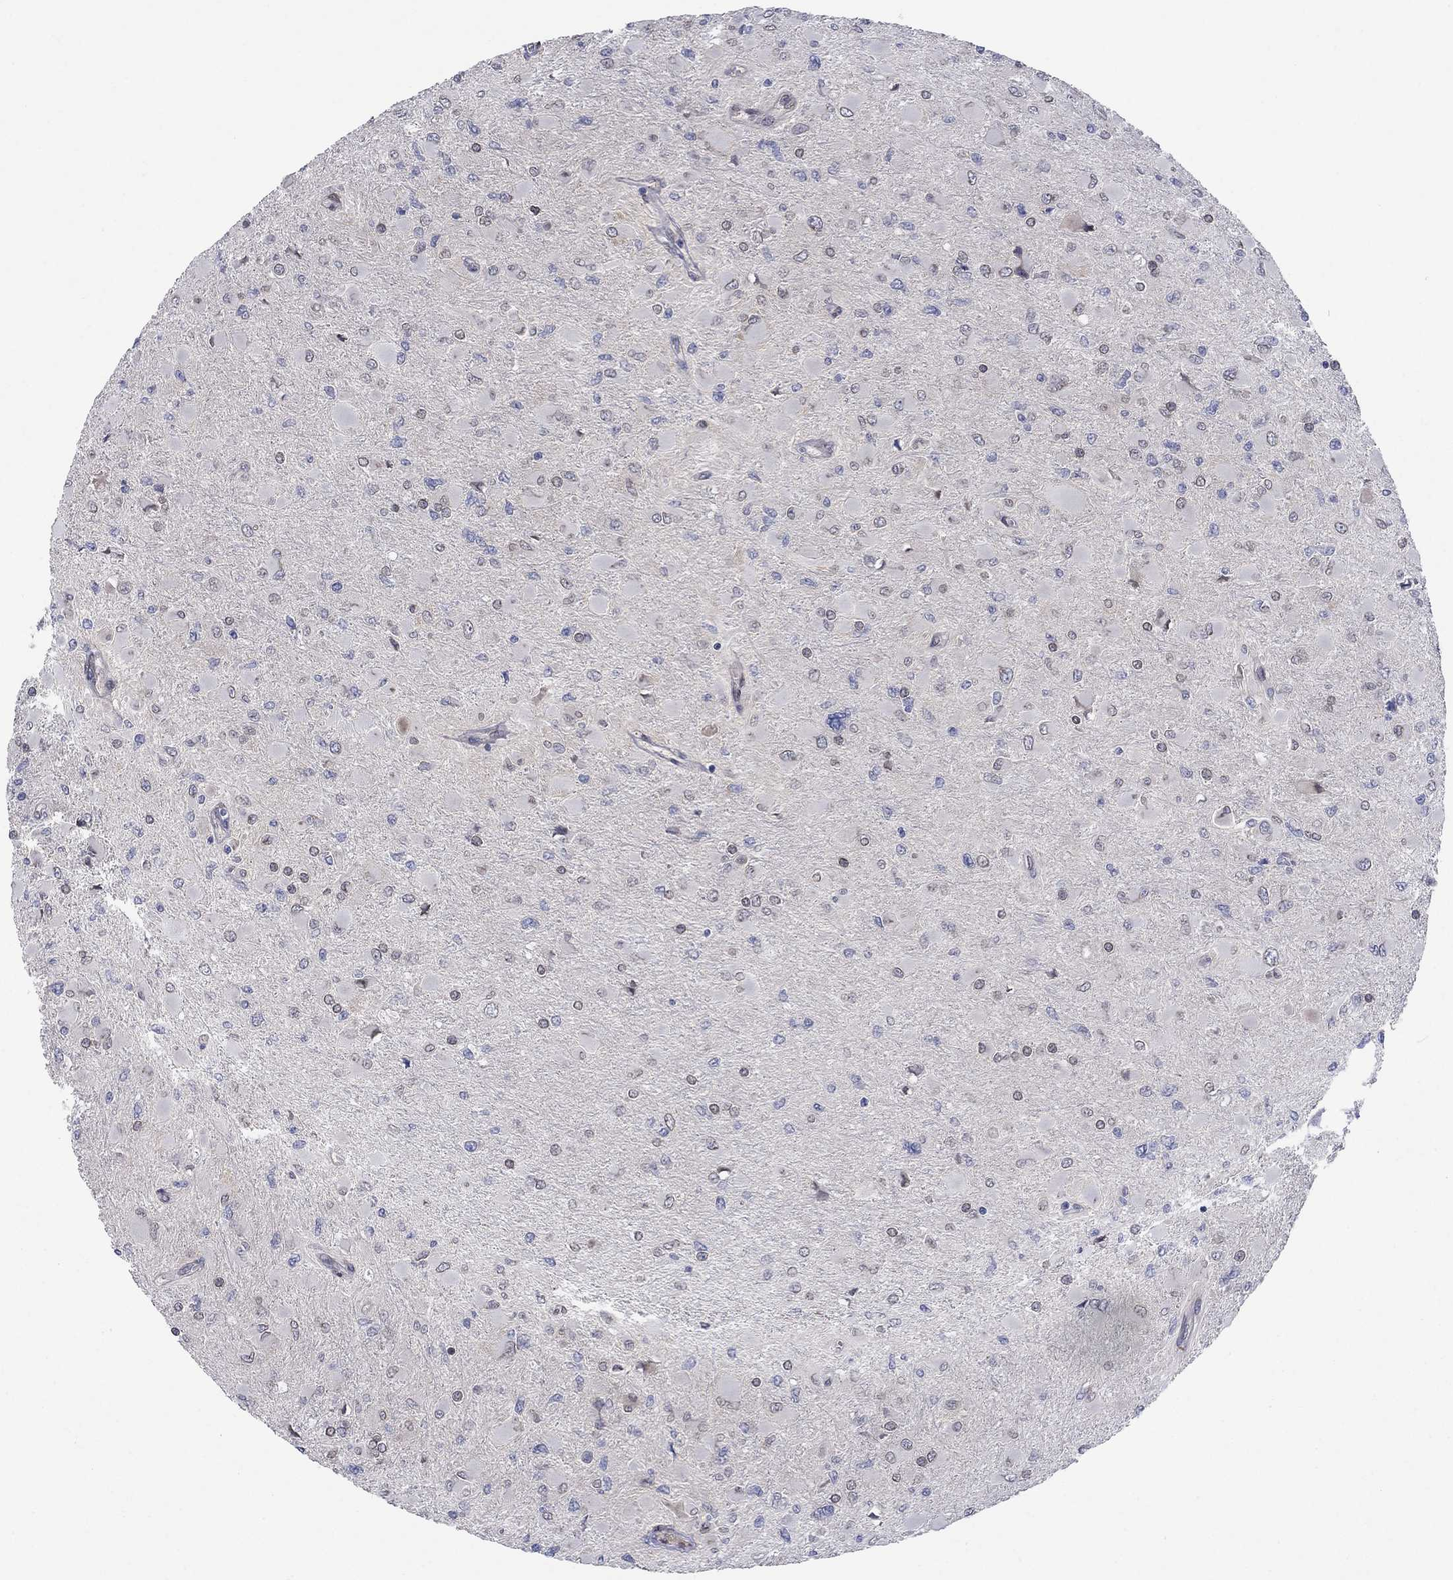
{"staining": {"intensity": "negative", "quantity": "none", "location": "none"}, "tissue": "glioma", "cell_type": "Tumor cells", "image_type": "cancer", "snomed": [{"axis": "morphology", "description": "Glioma, malignant, High grade"}, {"axis": "topography", "description": "Cerebral cortex"}], "caption": "This histopathology image is of malignant glioma (high-grade) stained with immunohistochemistry (IHC) to label a protein in brown with the nuclei are counter-stained blue. There is no staining in tumor cells.", "gene": "EMC9", "patient": {"sex": "female", "age": 36}}